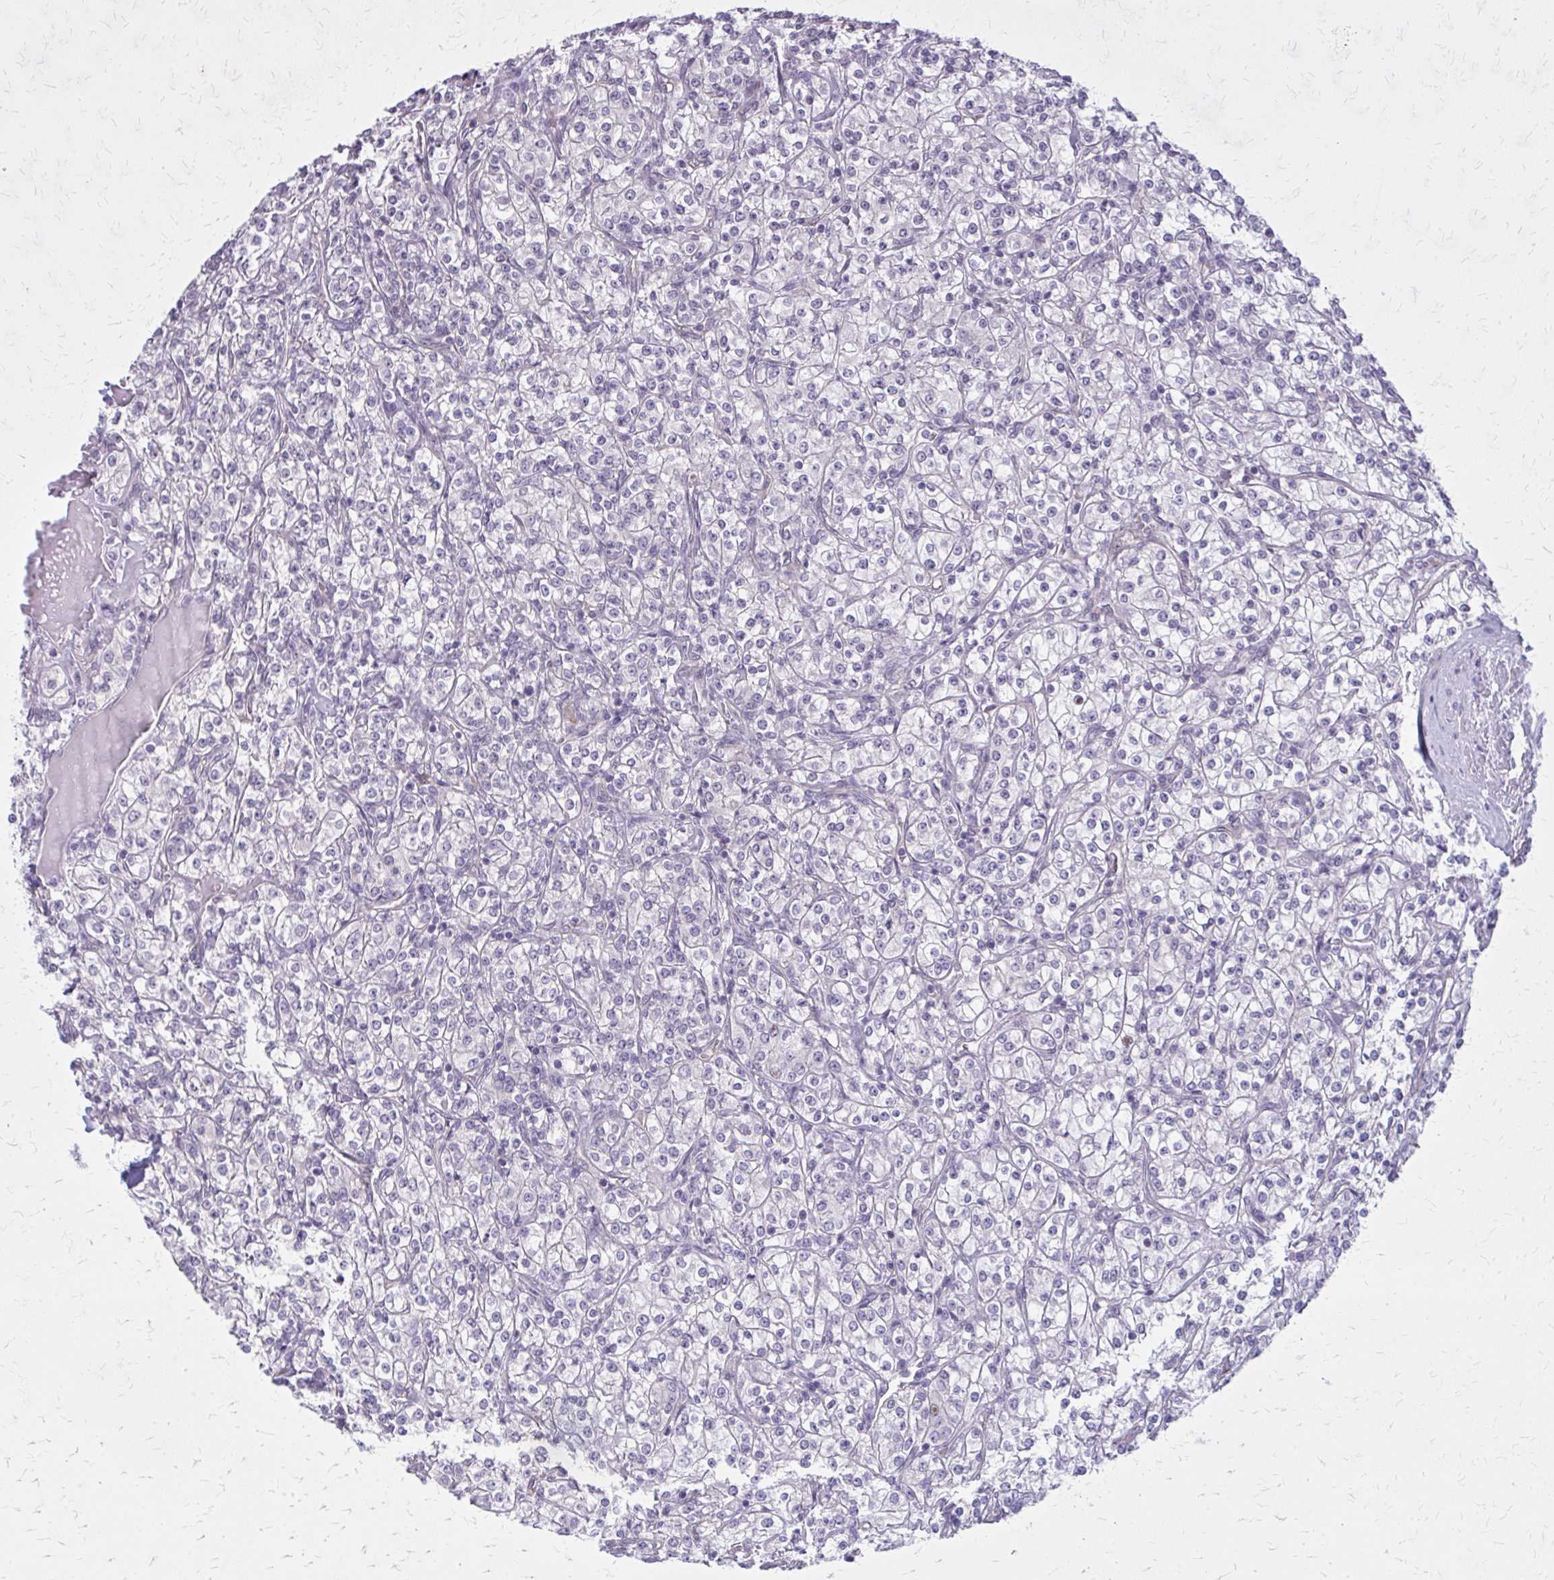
{"staining": {"intensity": "negative", "quantity": "none", "location": "none"}, "tissue": "renal cancer", "cell_type": "Tumor cells", "image_type": "cancer", "snomed": [{"axis": "morphology", "description": "Adenocarcinoma, NOS"}, {"axis": "topography", "description": "Kidney"}], "caption": "High magnification brightfield microscopy of adenocarcinoma (renal) stained with DAB (3,3'-diaminobenzidine) (brown) and counterstained with hematoxylin (blue): tumor cells show no significant staining.", "gene": "PLCB1", "patient": {"sex": "male", "age": 77}}